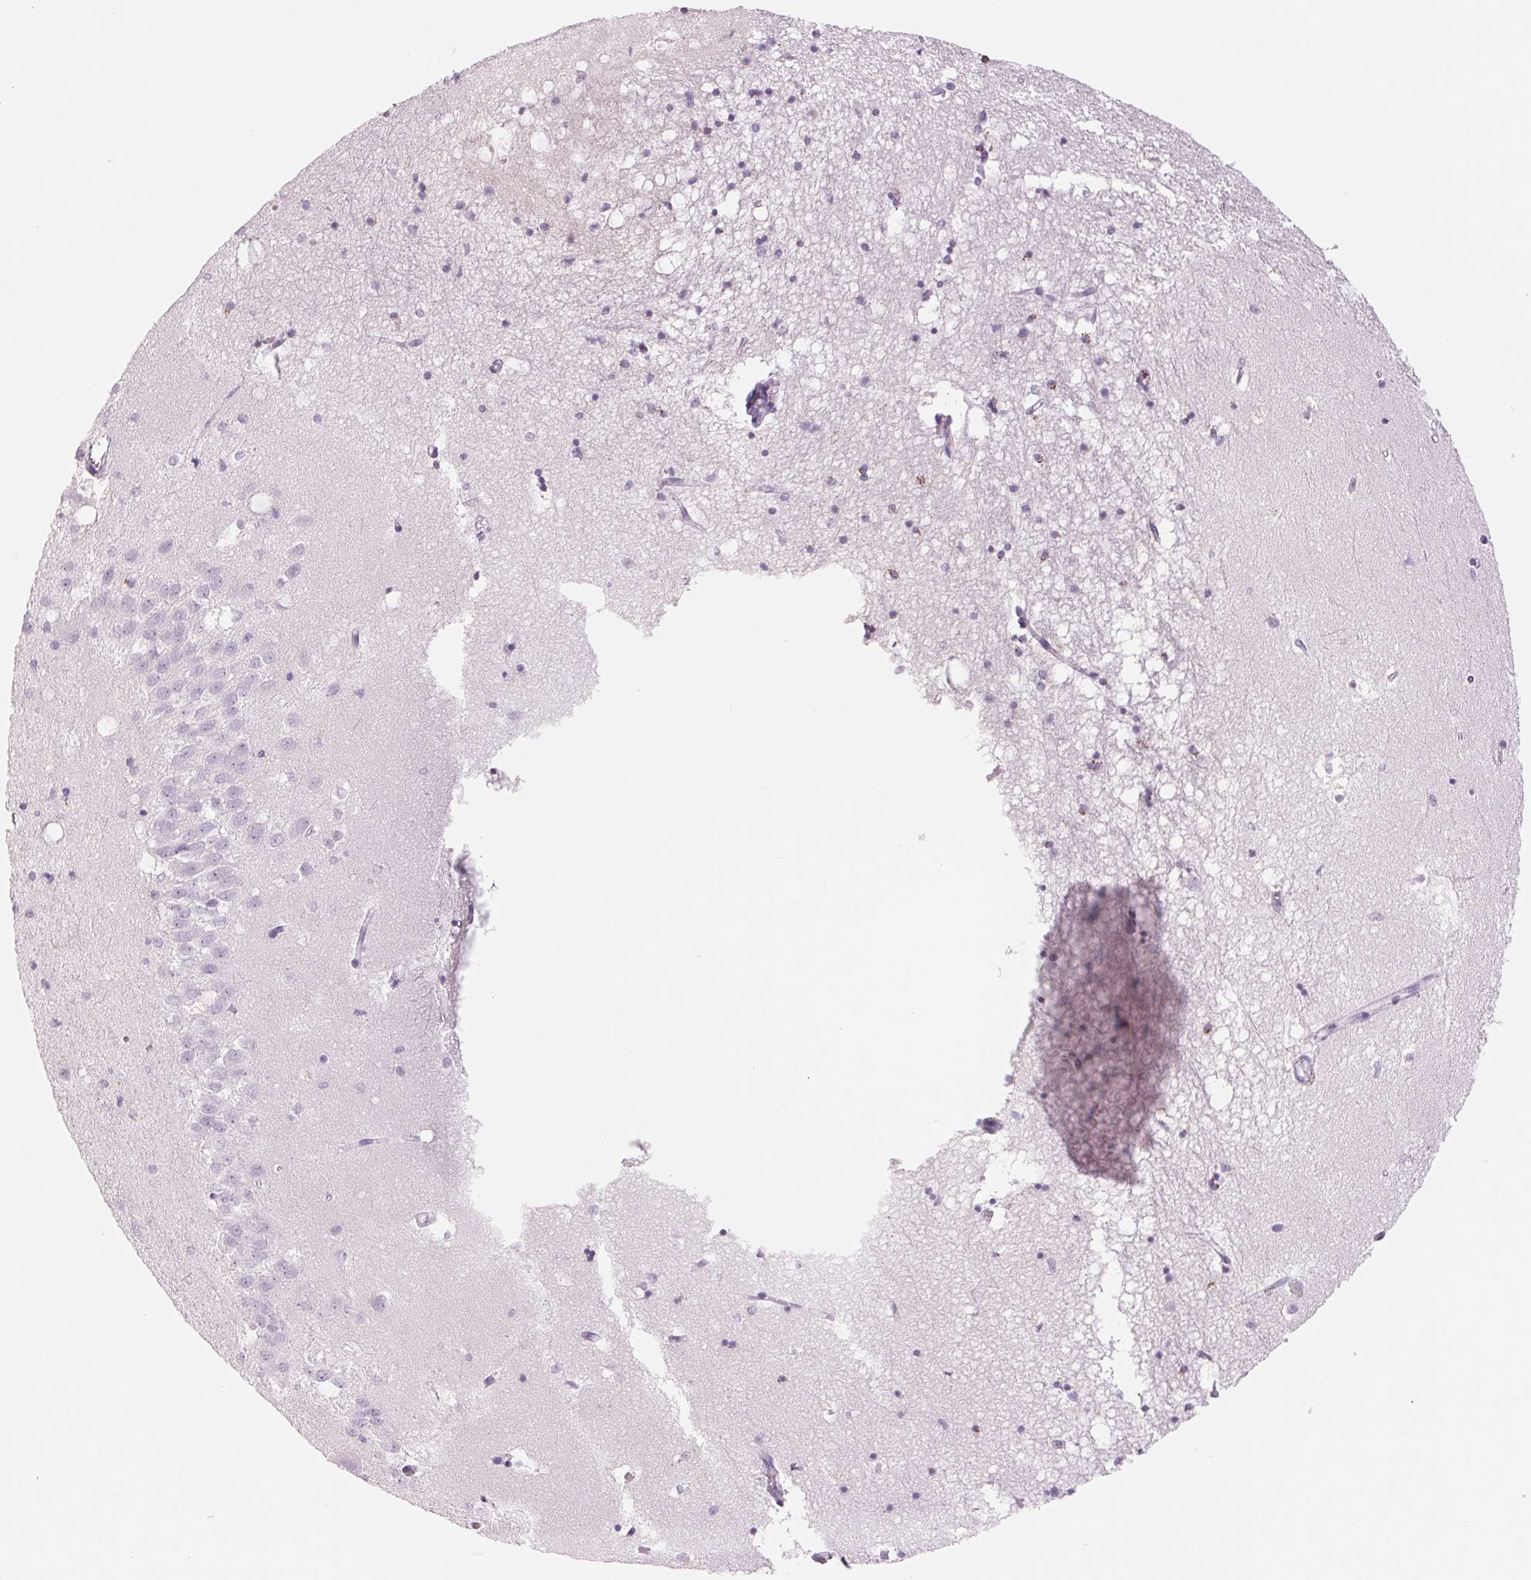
{"staining": {"intensity": "moderate", "quantity": "25%-75%", "location": "cytoplasmic/membranous"}, "tissue": "hippocampus", "cell_type": "Glial cells", "image_type": "normal", "snomed": [{"axis": "morphology", "description": "Normal tissue, NOS"}, {"axis": "topography", "description": "Hippocampus"}], "caption": "Benign hippocampus reveals moderate cytoplasmic/membranous staining in approximately 25%-75% of glial cells, visualized by immunohistochemistry.", "gene": "GALNT7", "patient": {"sex": "male", "age": 58}}